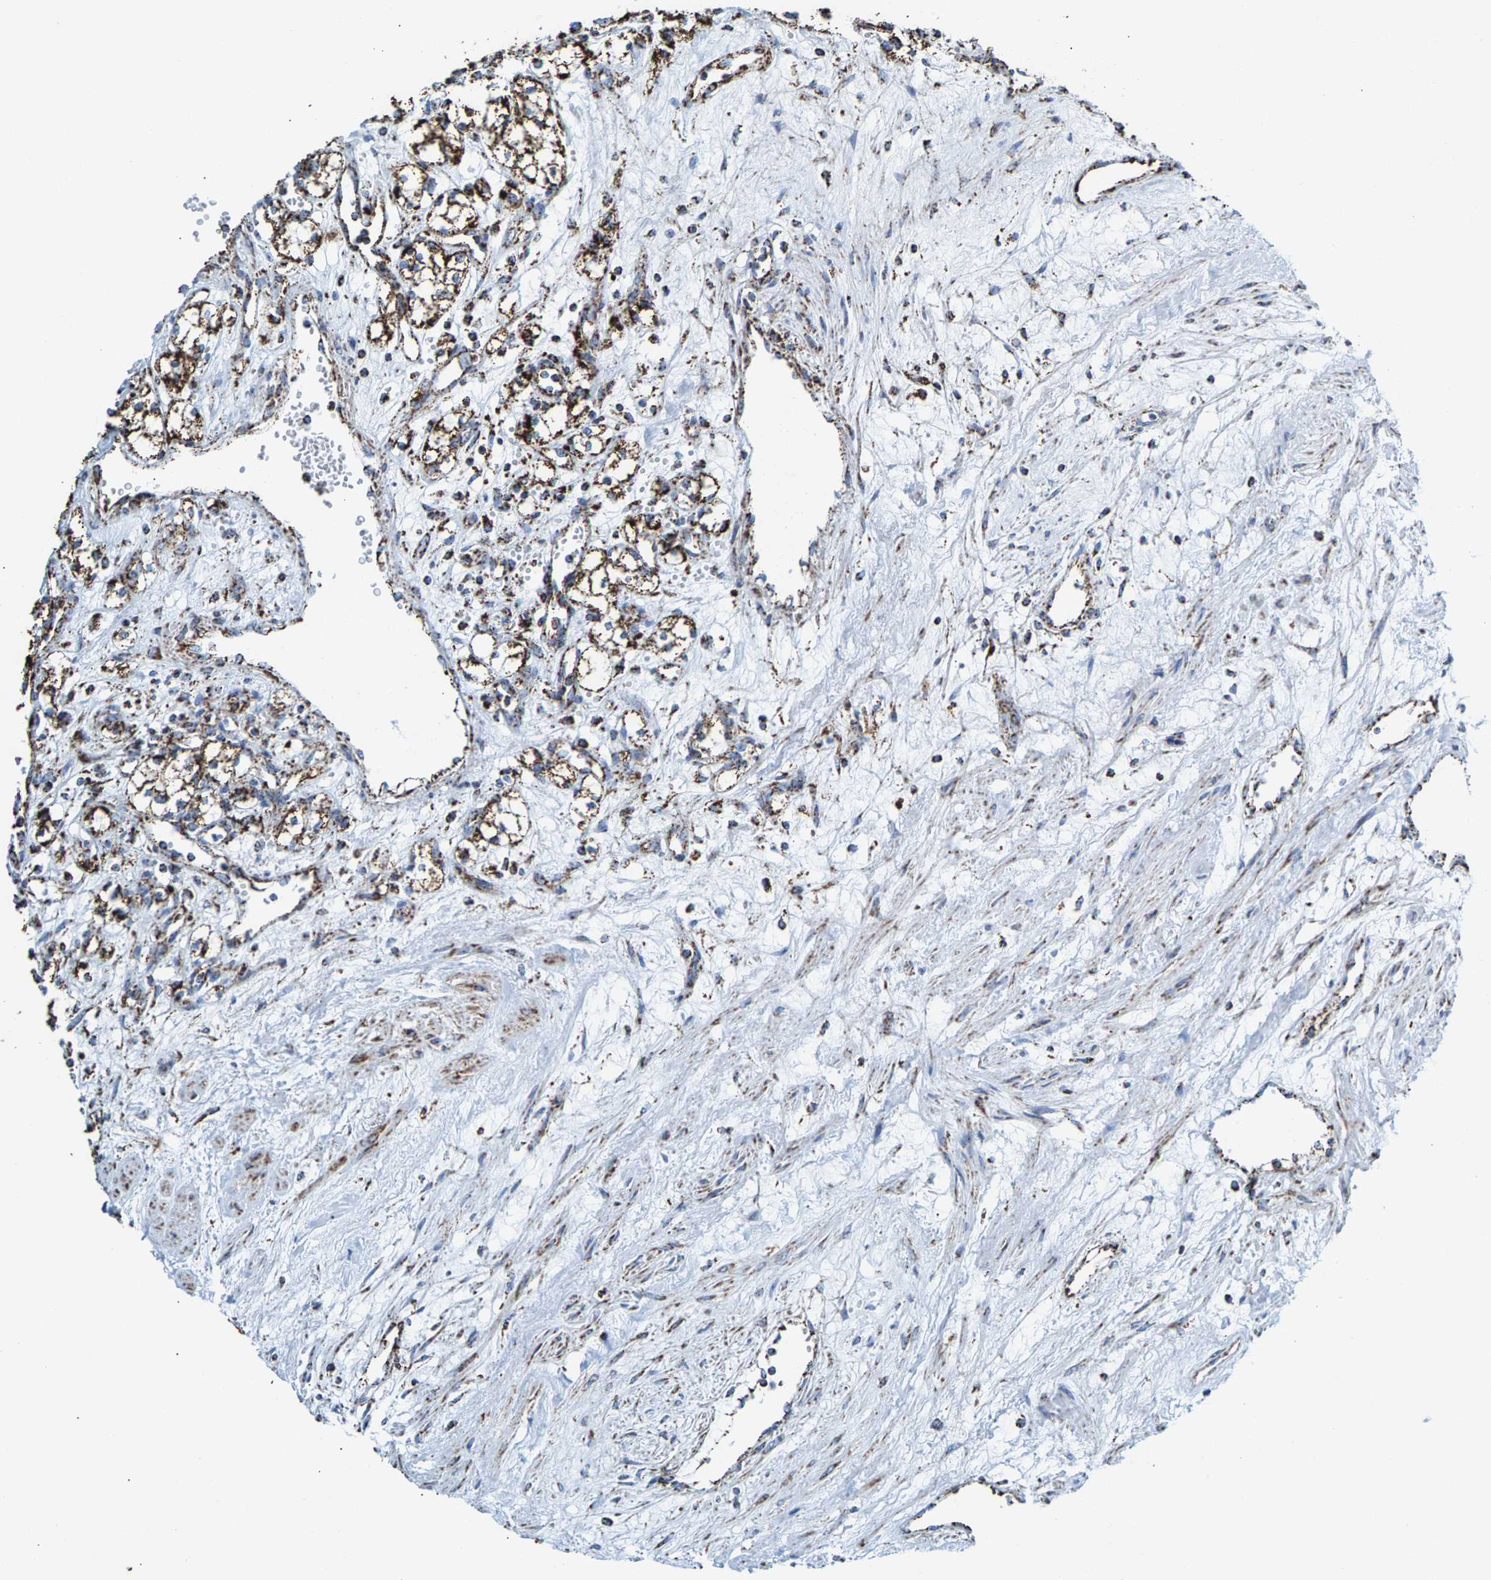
{"staining": {"intensity": "strong", "quantity": ">75%", "location": "cytoplasmic/membranous"}, "tissue": "renal cancer", "cell_type": "Tumor cells", "image_type": "cancer", "snomed": [{"axis": "morphology", "description": "Adenocarcinoma, NOS"}, {"axis": "topography", "description": "Kidney"}], "caption": "Adenocarcinoma (renal) stained for a protein (brown) shows strong cytoplasmic/membranous positive expression in about >75% of tumor cells.", "gene": "ECHS1", "patient": {"sex": "male", "age": 59}}